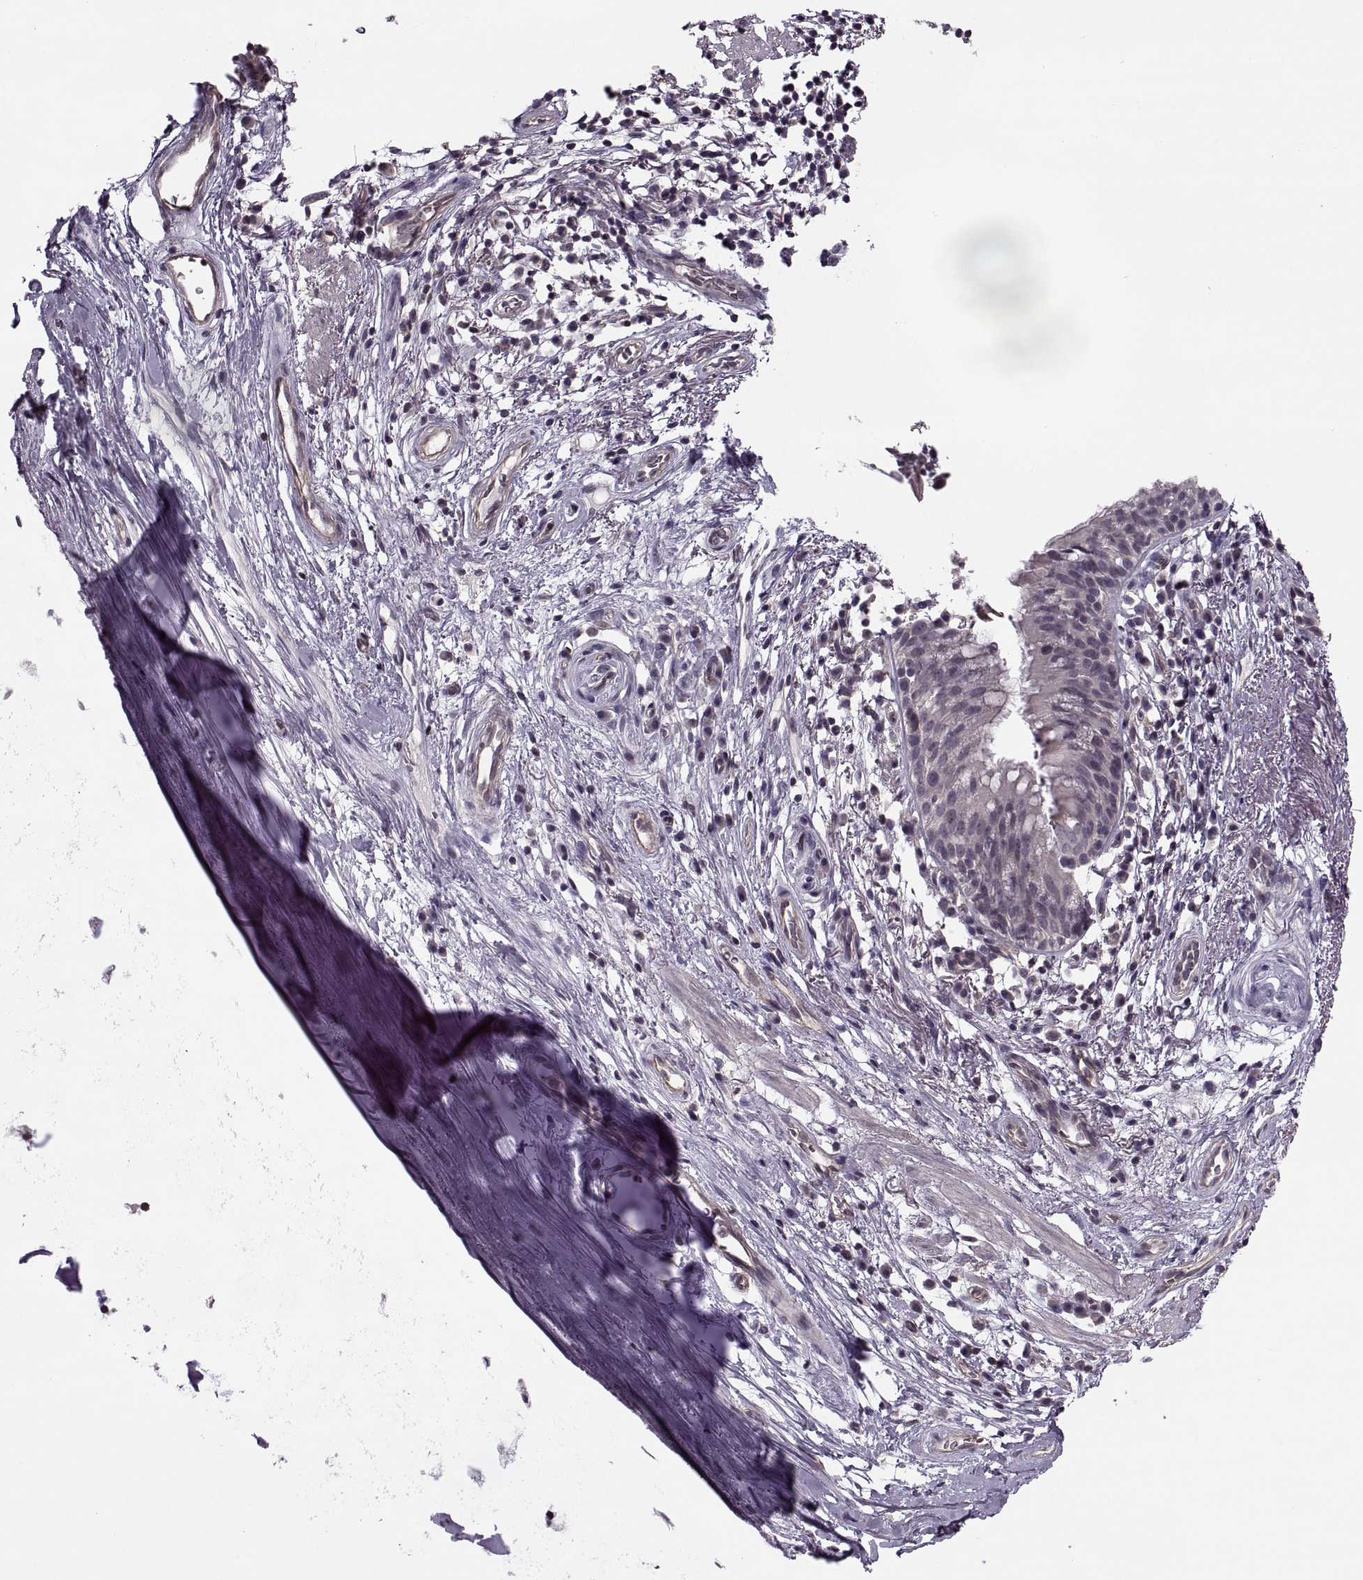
{"staining": {"intensity": "negative", "quantity": "none", "location": "none"}, "tissue": "bronchus", "cell_type": "Respiratory epithelial cells", "image_type": "normal", "snomed": [{"axis": "morphology", "description": "Normal tissue, NOS"}, {"axis": "topography", "description": "Cartilage tissue"}, {"axis": "topography", "description": "Bronchus"}], "caption": "This is an immunohistochemistry (IHC) histopathology image of normal bronchus. There is no staining in respiratory epithelial cells.", "gene": "LUZP2", "patient": {"sex": "male", "age": 58}}